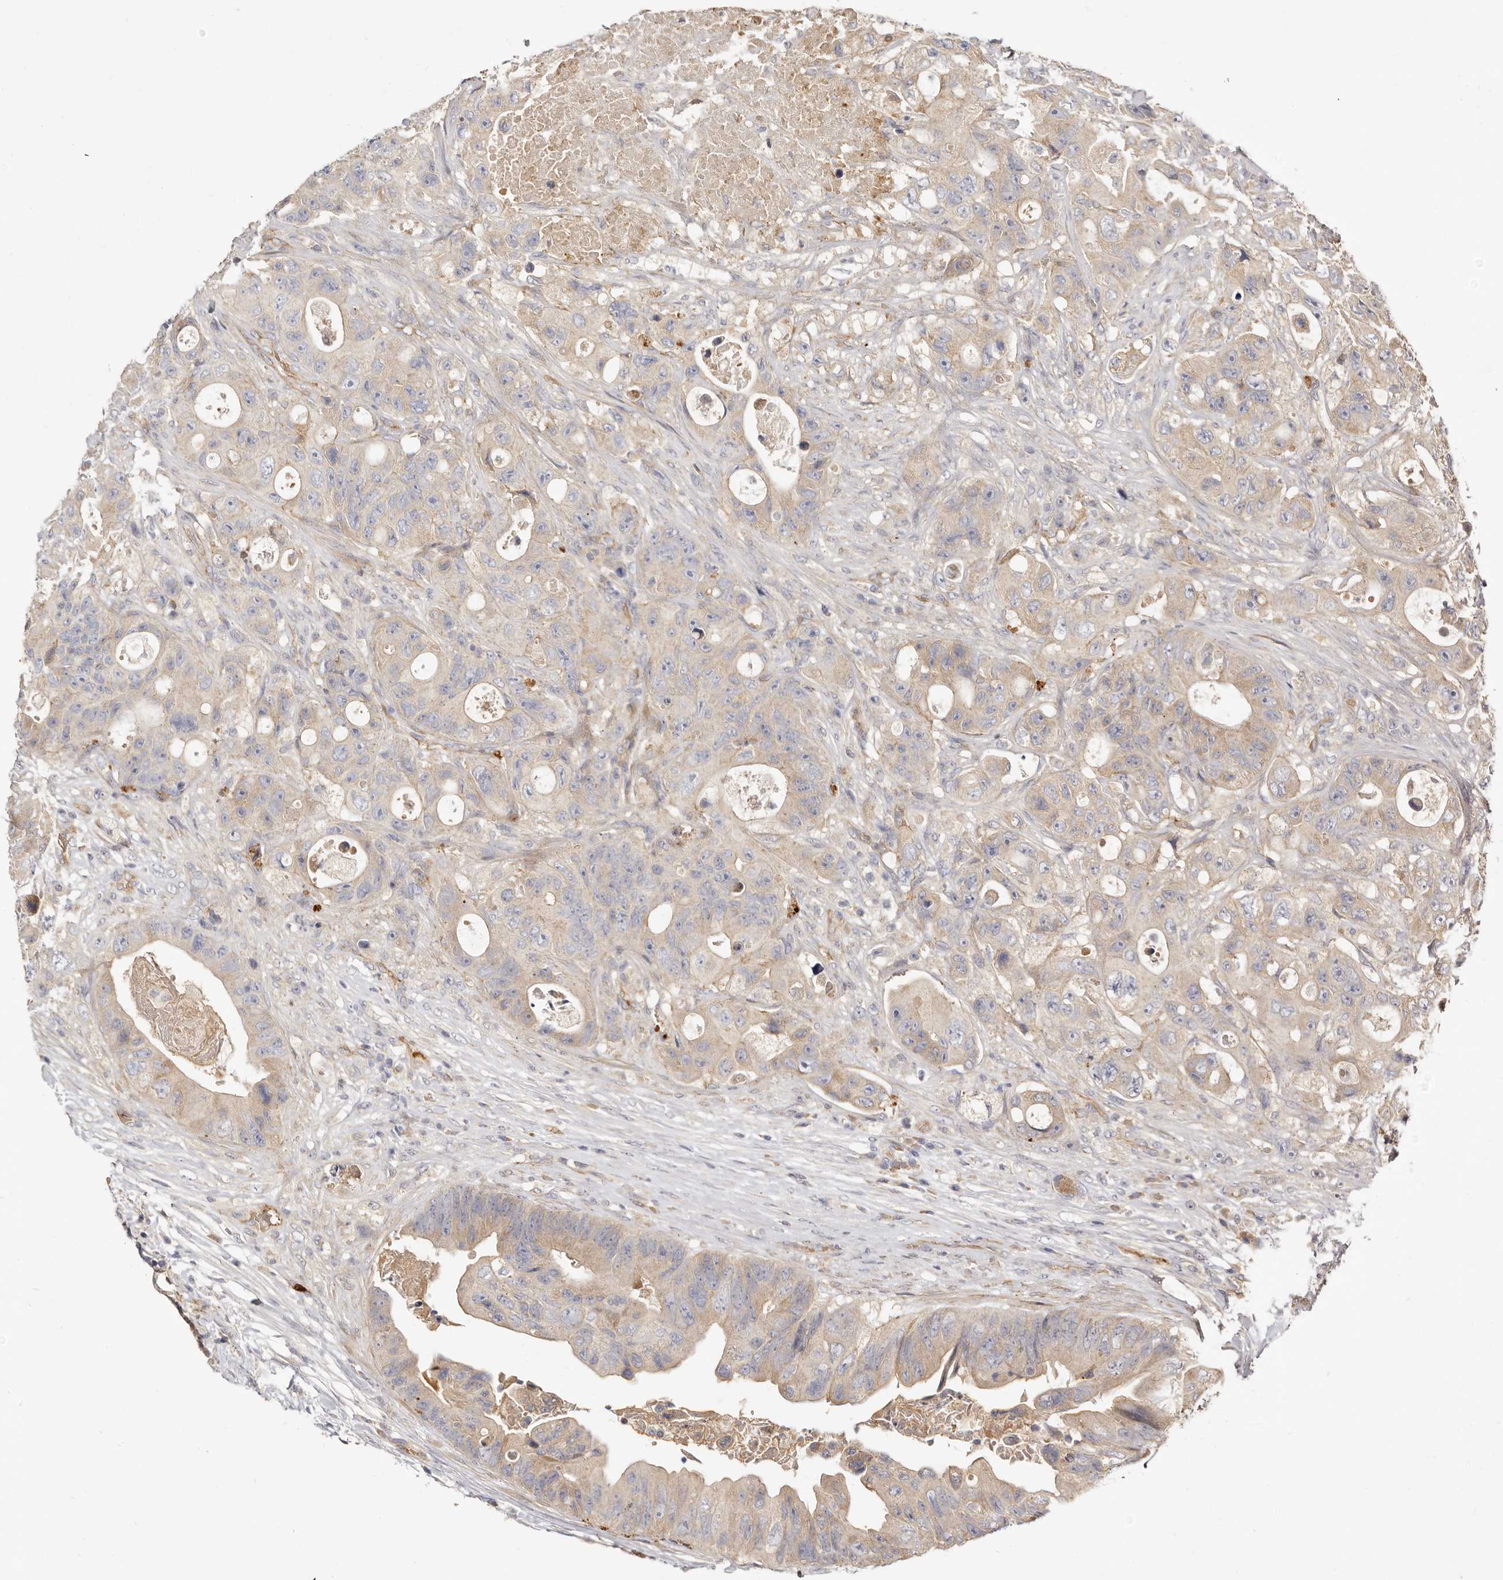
{"staining": {"intensity": "weak", "quantity": ">75%", "location": "cytoplasmic/membranous"}, "tissue": "colorectal cancer", "cell_type": "Tumor cells", "image_type": "cancer", "snomed": [{"axis": "morphology", "description": "Adenocarcinoma, NOS"}, {"axis": "topography", "description": "Colon"}], "caption": "Adenocarcinoma (colorectal) tissue reveals weak cytoplasmic/membranous expression in approximately >75% of tumor cells, visualized by immunohistochemistry. Nuclei are stained in blue.", "gene": "ADAMTS9", "patient": {"sex": "female", "age": 46}}